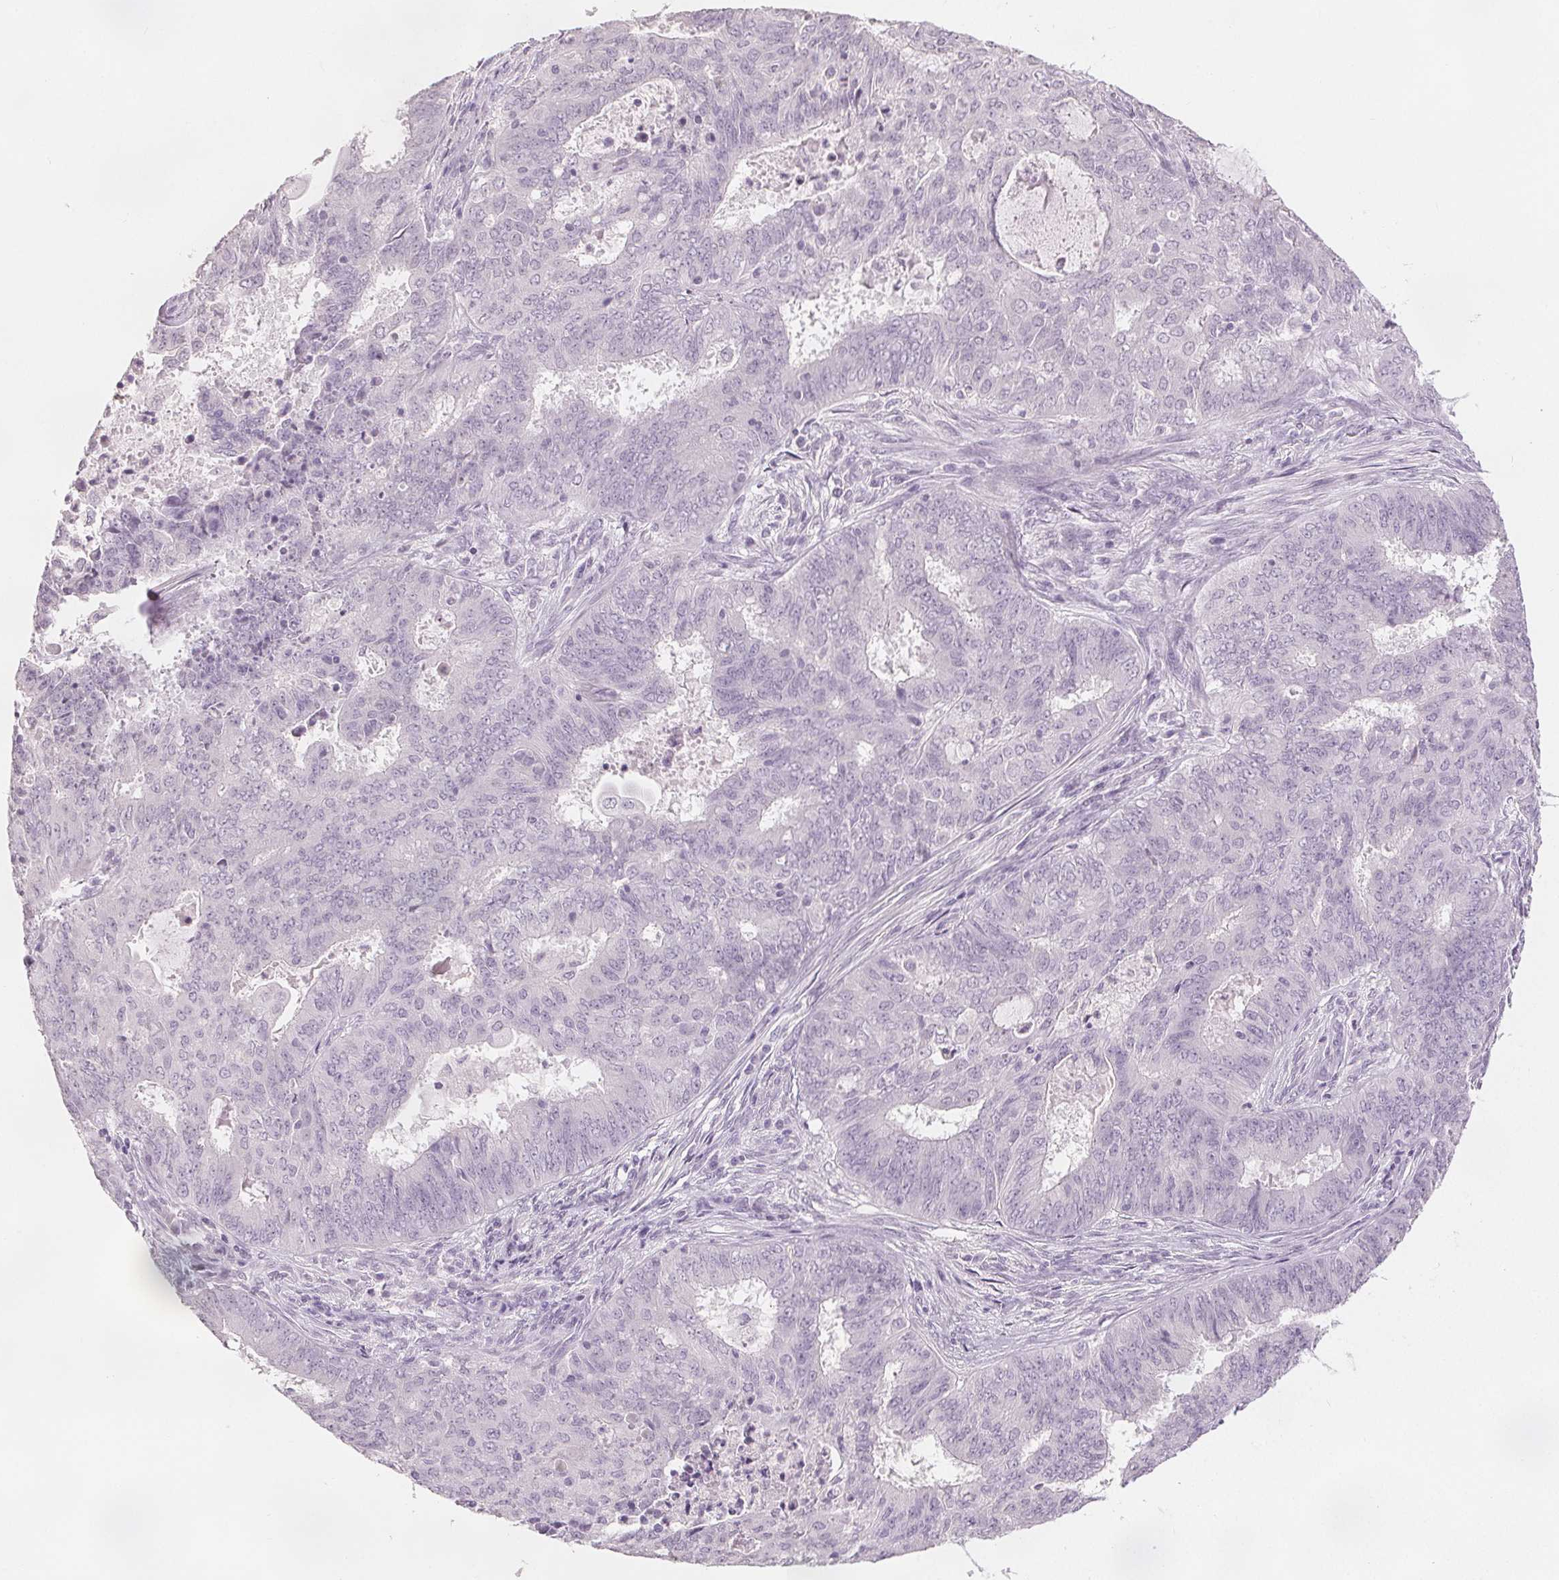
{"staining": {"intensity": "negative", "quantity": "none", "location": "none"}, "tissue": "endometrial cancer", "cell_type": "Tumor cells", "image_type": "cancer", "snomed": [{"axis": "morphology", "description": "Adenocarcinoma, NOS"}, {"axis": "topography", "description": "Endometrium"}], "caption": "A photomicrograph of human endometrial adenocarcinoma is negative for staining in tumor cells. (Stains: DAB immunohistochemistry with hematoxylin counter stain, Microscopy: brightfield microscopy at high magnification).", "gene": "SLC27A5", "patient": {"sex": "female", "age": 62}}